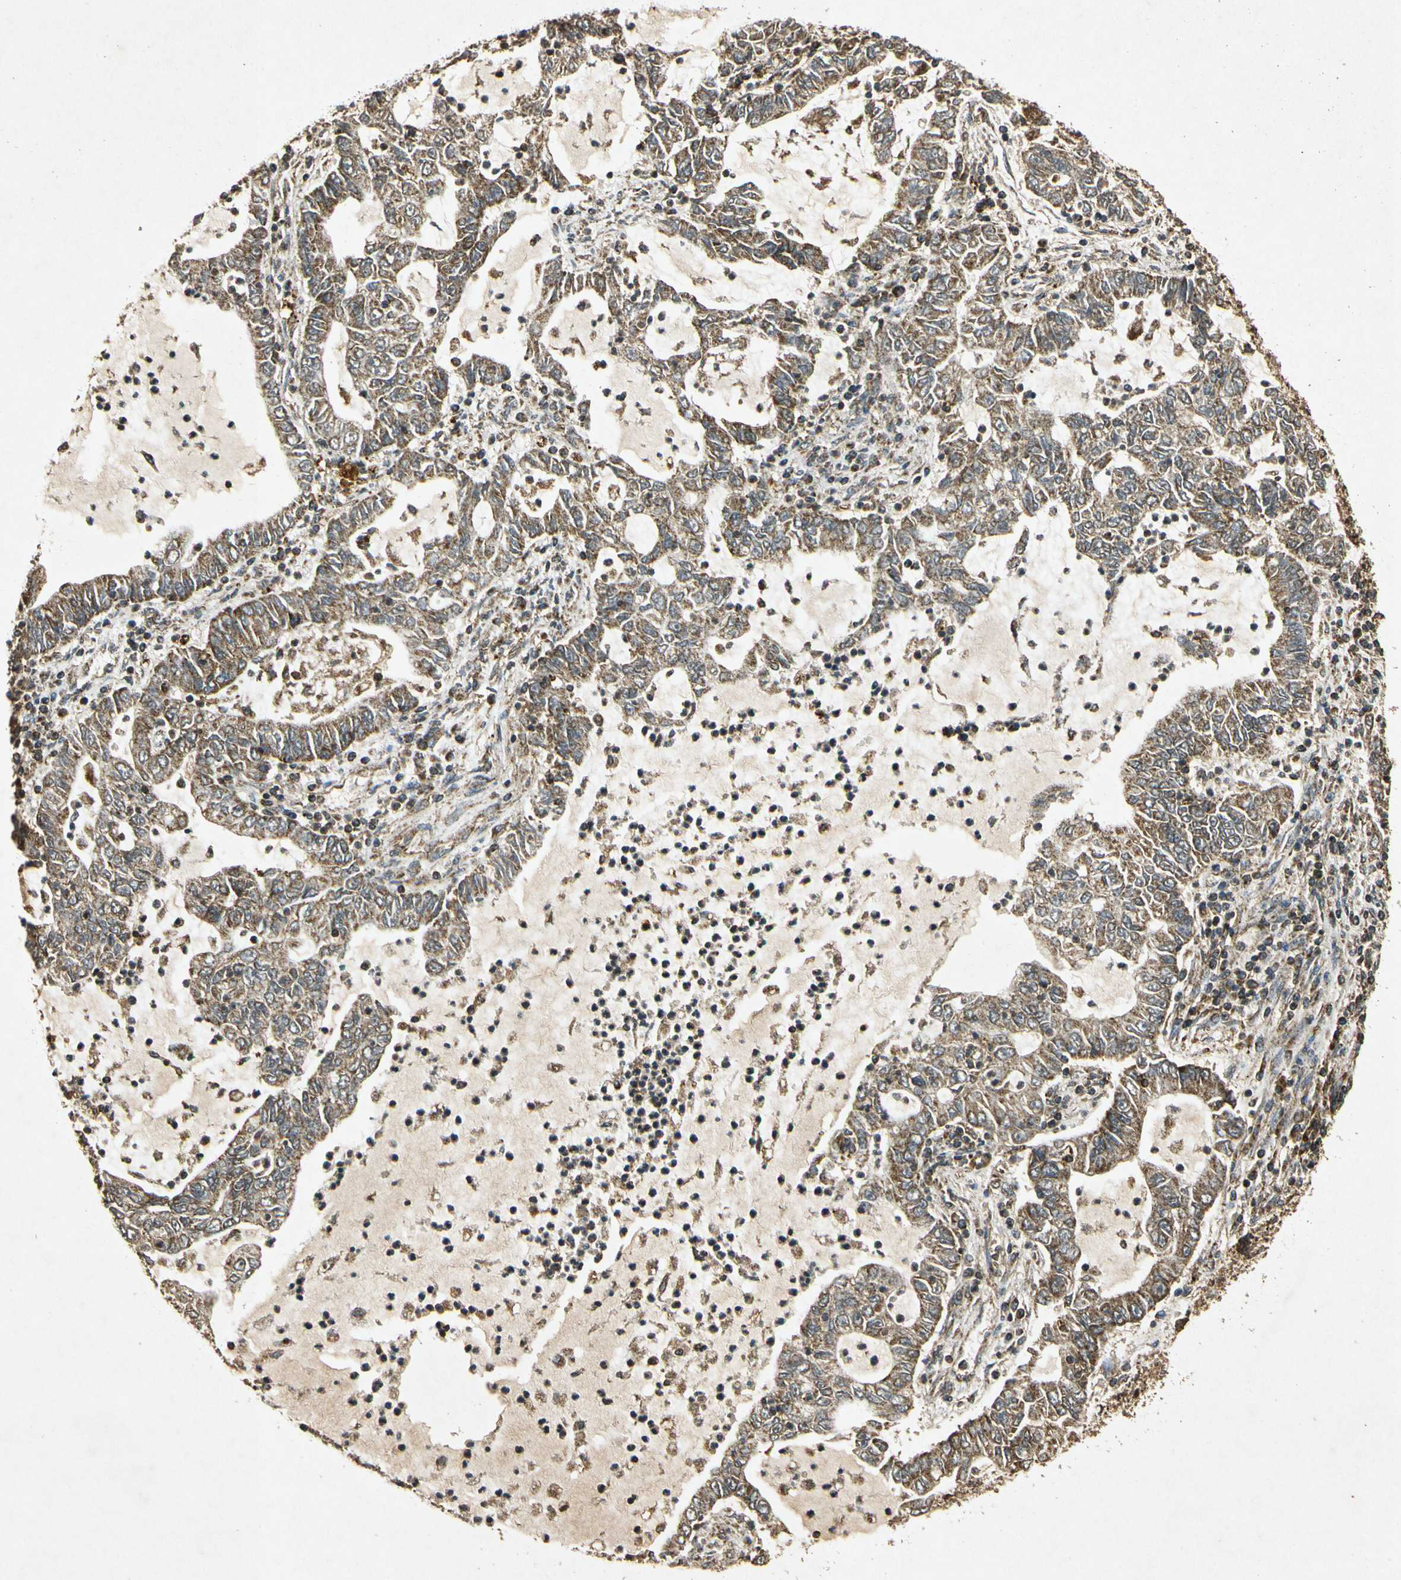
{"staining": {"intensity": "weak", "quantity": ">75%", "location": "cytoplasmic/membranous"}, "tissue": "lung cancer", "cell_type": "Tumor cells", "image_type": "cancer", "snomed": [{"axis": "morphology", "description": "Adenocarcinoma, NOS"}, {"axis": "topography", "description": "Lung"}], "caption": "A low amount of weak cytoplasmic/membranous expression is seen in about >75% of tumor cells in lung adenocarcinoma tissue. Using DAB (3,3'-diaminobenzidine) (brown) and hematoxylin (blue) stains, captured at high magnification using brightfield microscopy.", "gene": "PRDX3", "patient": {"sex": "female", "age": 51}}